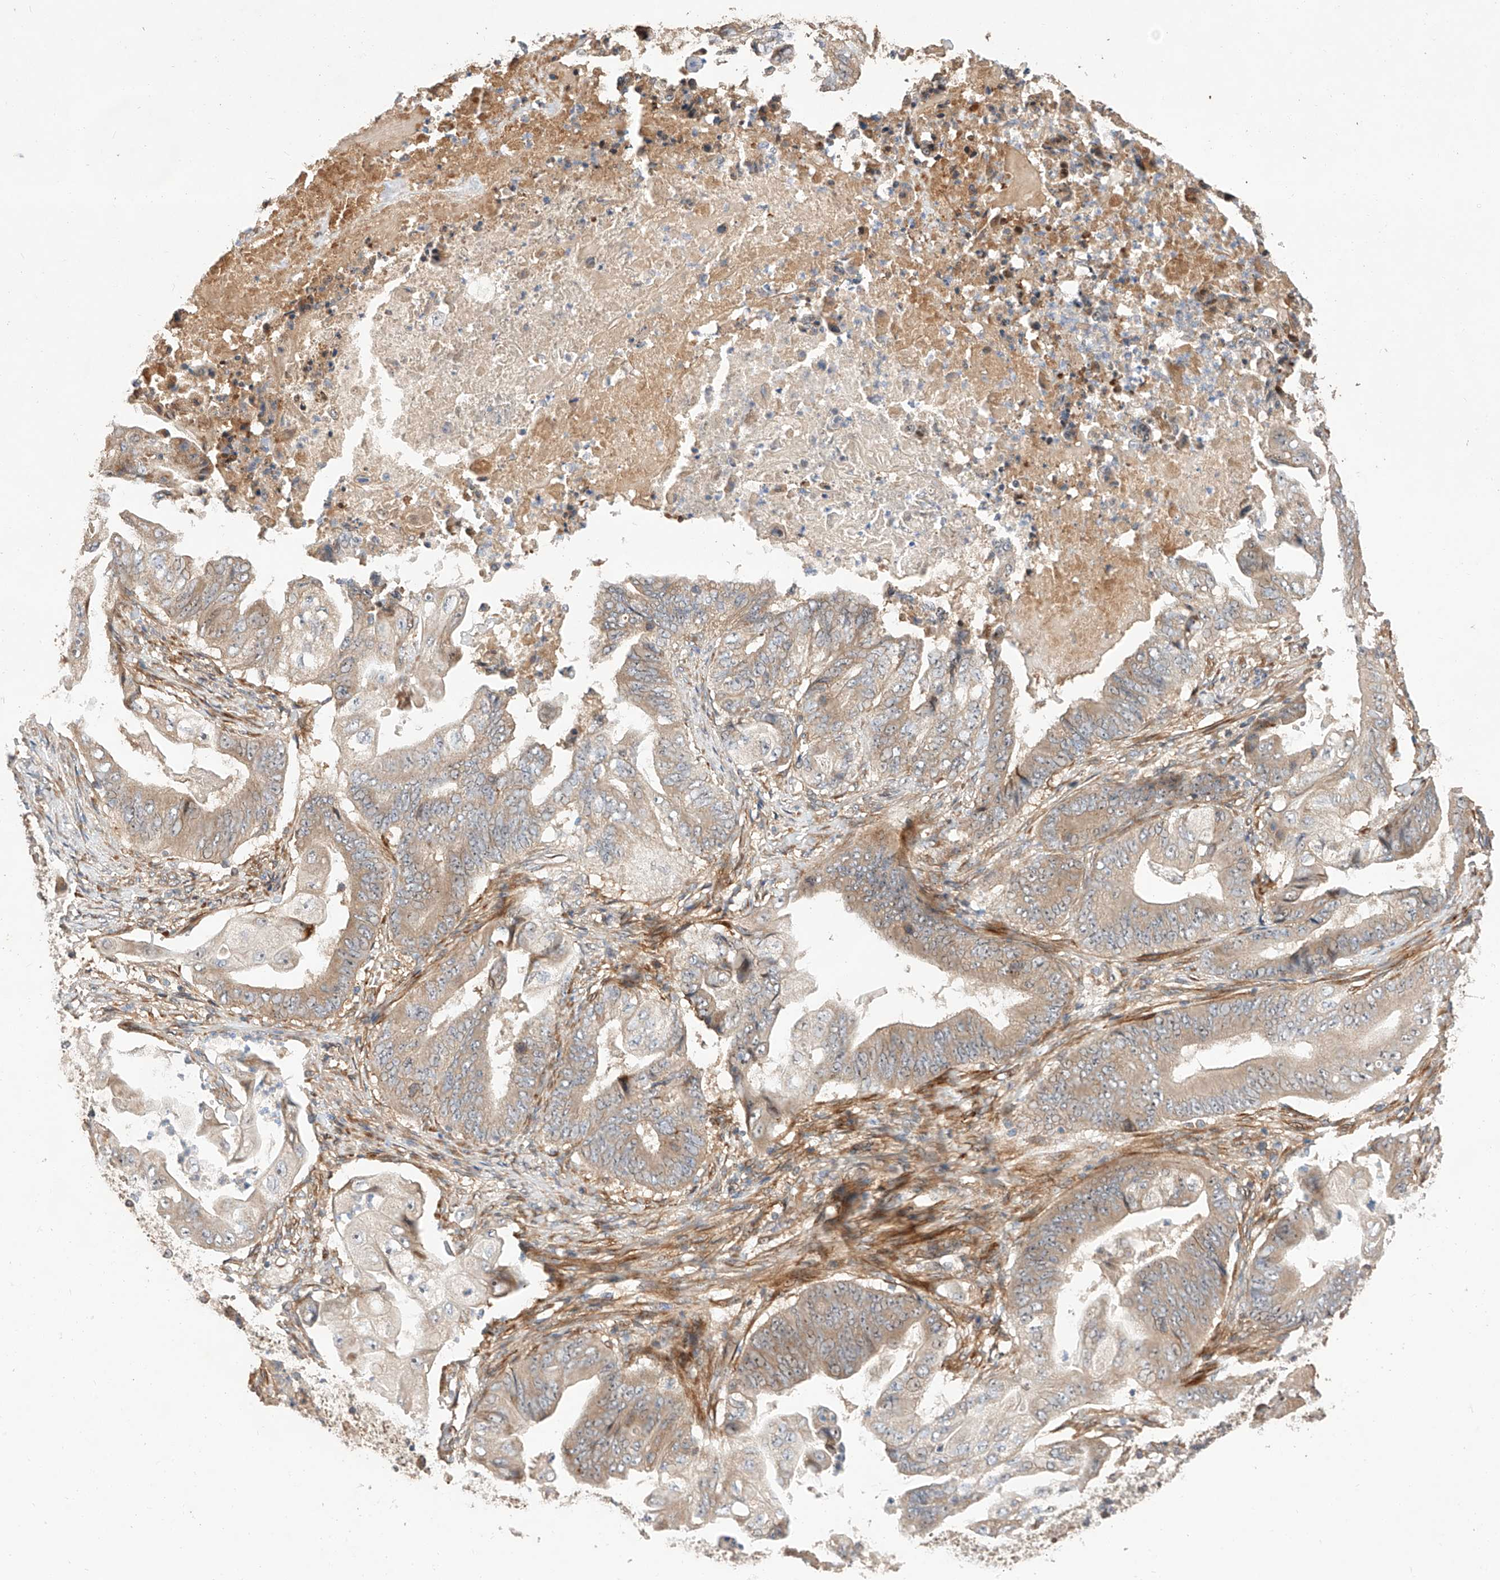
{"staining": {"intensity": "weak", "quantity": "25%-75%", "location": "cytoplasmic/membranous"}, "tissue": "stomach cancer", "cell_type": "Tumor cells", "image_type": "cancer", "snomed": [{"axis": "morphology", "description": "Adenocarcinoma, NOS"}, {"axis": "topography", "description": "Stomach"}], "caption": "Adenocarcinoma (stomach) stained with a protein marker shows weak staining in tumor cells.", "gene": "RAB23", "patient": {"sex": "female", "age": 73}}